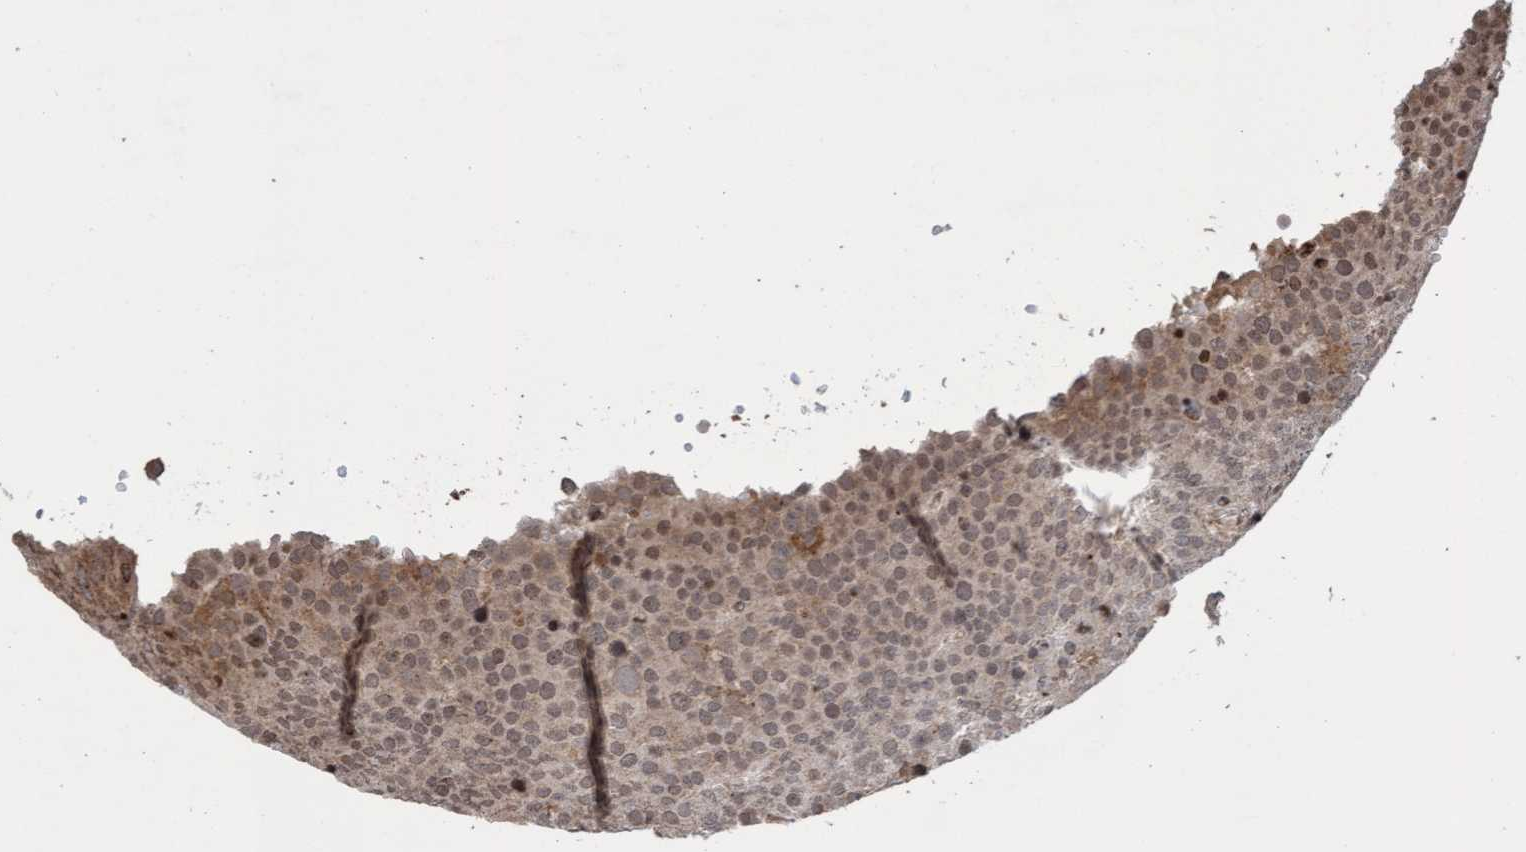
{"staining": {"intensity": "weak", "quantity": ">75%", "location": "cytoplasmic/membranous"}, "tissue": "testis cancer", "cell_type": "Tumor cells", "image_type": "cancer", "snomed": [{"axis": "morphology", "description": "Seminoma, NOS"}, {"axis": "topography", "description": "Testis"}], "caption": "Weak cytoplasmic/membranous protein expression is seen in about >75% of tumor cells in testis seminoma. Nuclei are stained in blue.", "gene": "PECR", "patient": {"sex": "male", "age": 71}}